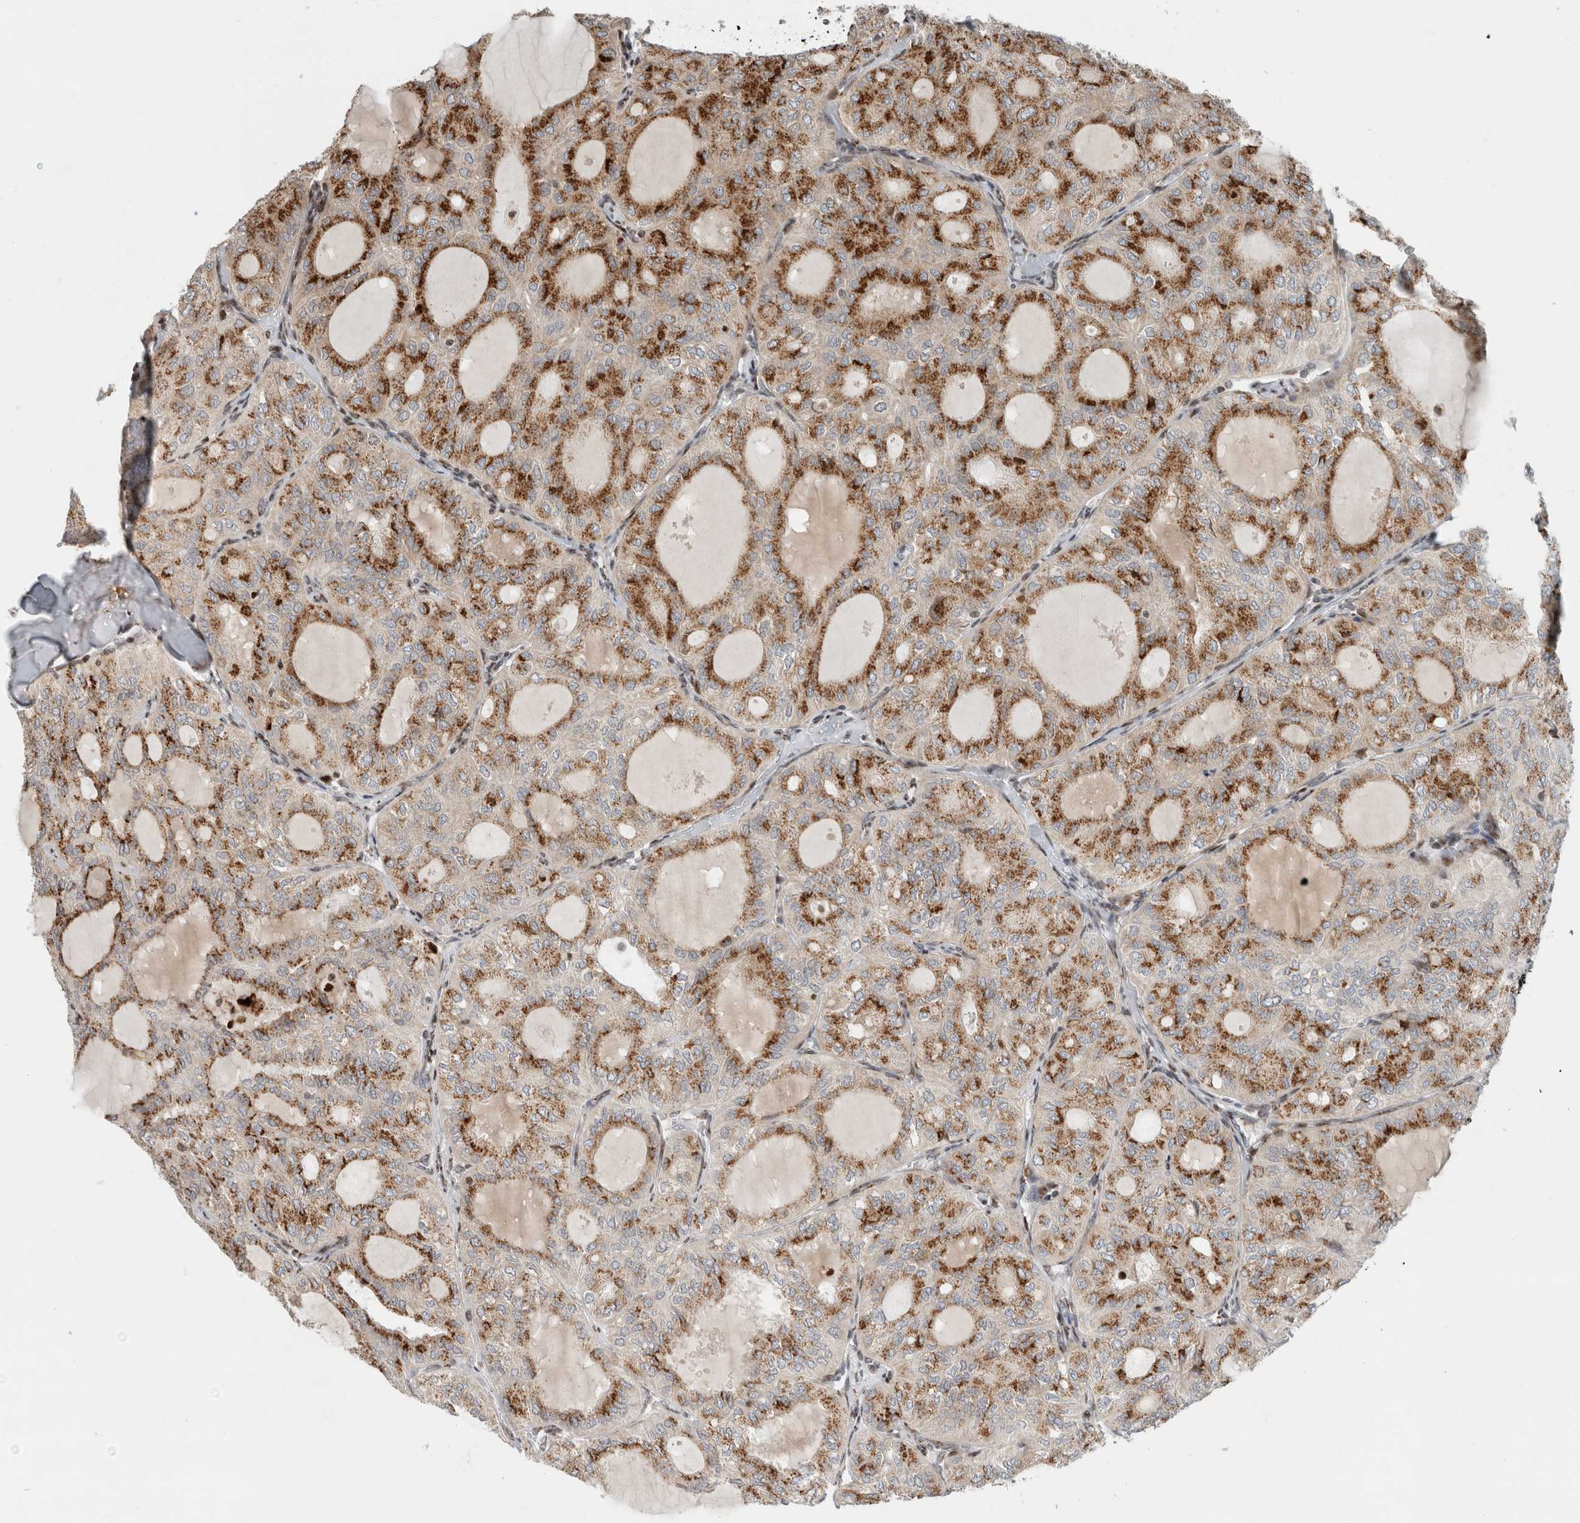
{"staining": {"intensity": "strong", "quantity": ">75%", "location": "cytoplasmic/membranous"}, "tissue": "thyroid cancer", "cell_type": "Tumor cells", "image_type": "cancer", "snomed": [{"axis": "morphology", "description": "Follicular adenoma carcinoma, NOS"}, {"axis": "topography", "description": "Thyroid gland"}], "caption": "Immunohistochemistry of thyroid follicular adenoma carcinoma demonstrates high levels of strong cytoplasmic/membranous expression in approximately >75% of tumor cells. (DAB (3,3'-diaminobenzidine) IHC, brown staining for protein, blue staining for nuclei).", "gene": "GINS4", "patient": {"sex": "male", "age": 75}}